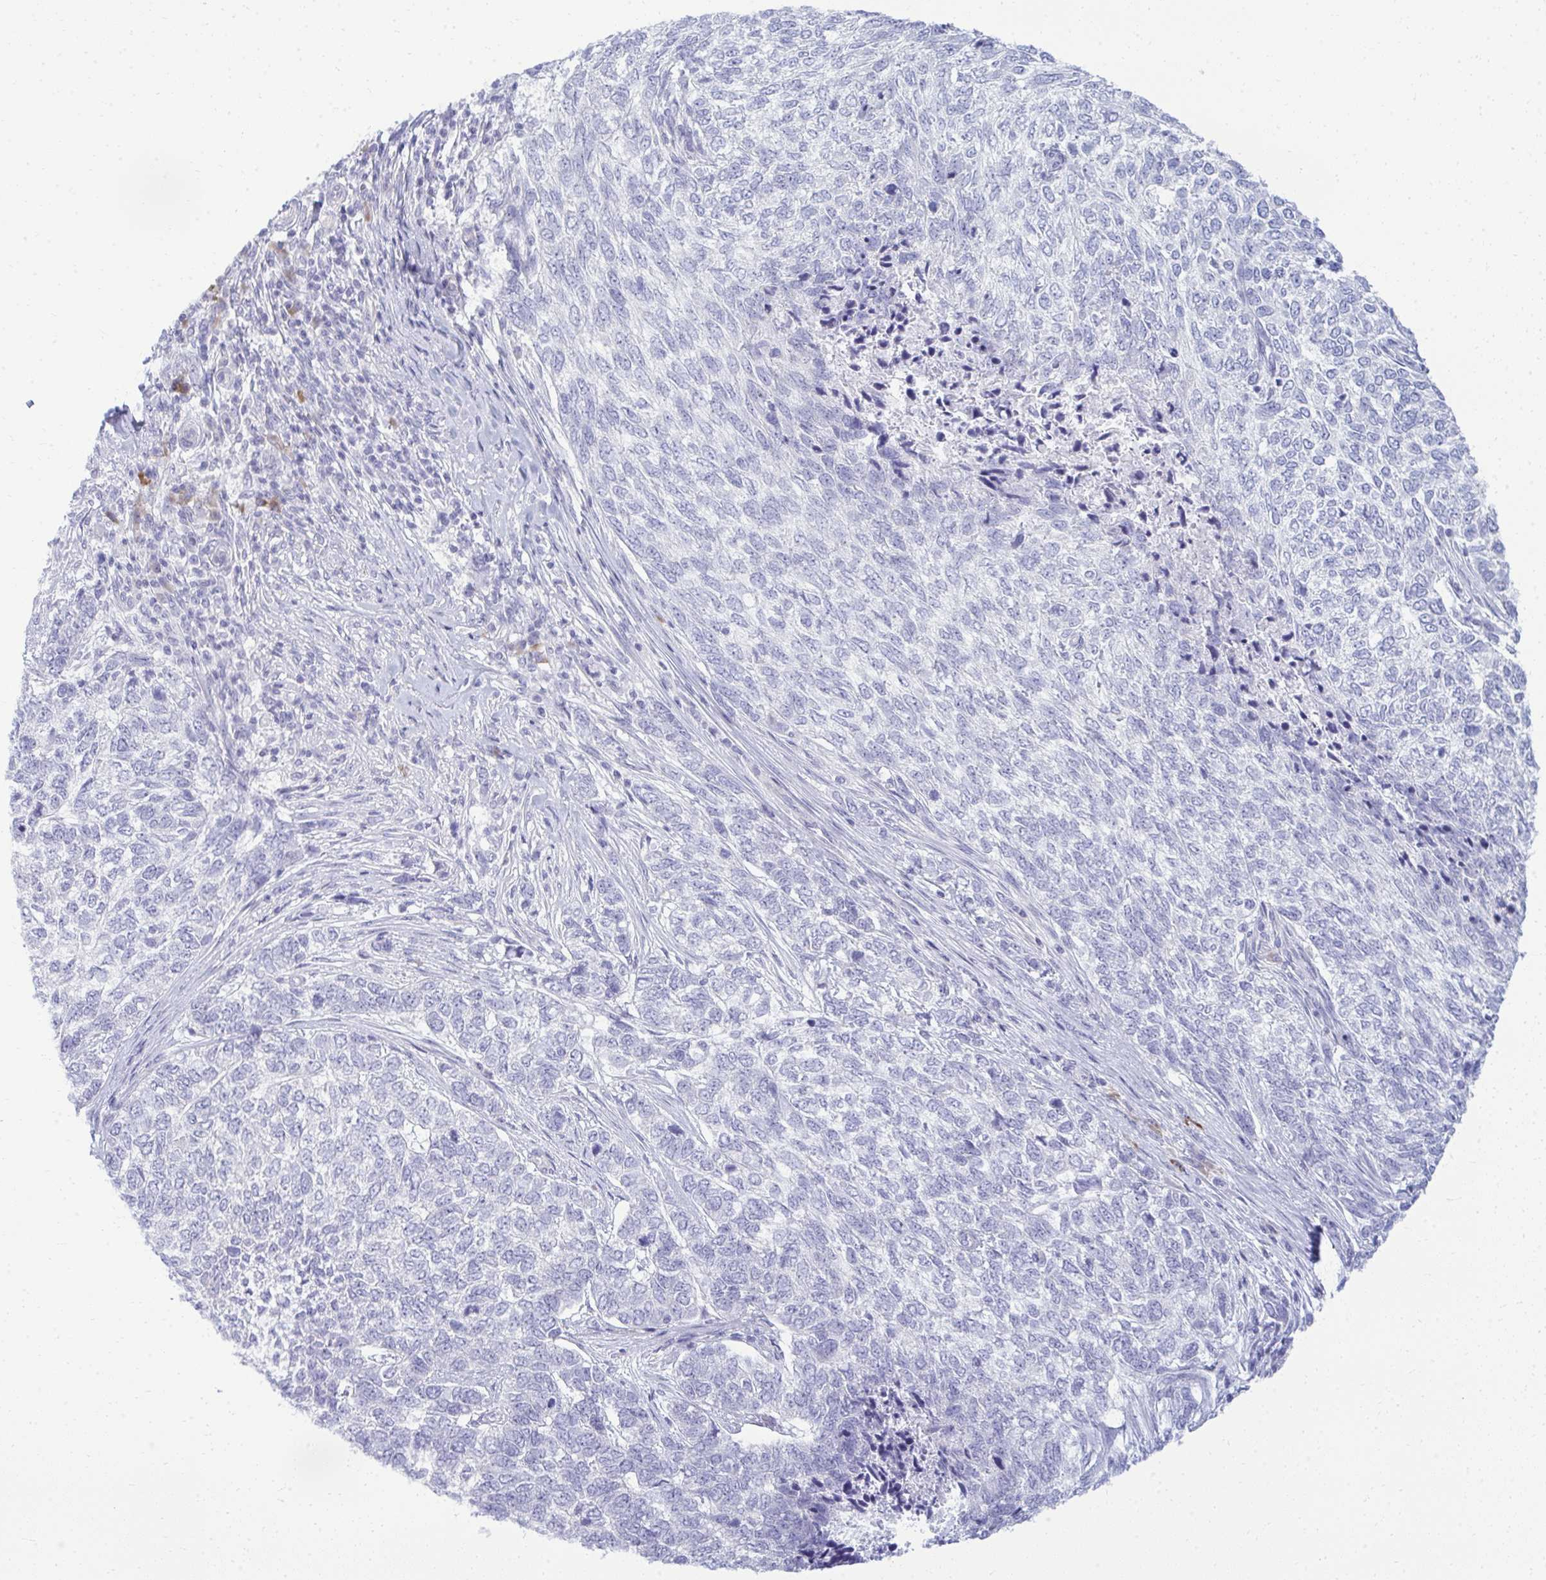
{"staining": {"intensity": "negative", "quantity": "none", "location": "none"}, "tissue": "skin cancer", "cell_type": "Tumor cells", "image_type": "cancer", "snomed": [{"axis": "morphology", "description": "Basal cell carcinoma"}, {"axis": "topography", "description": "Skin"}], "caption": "Skin basal cell carcinoma was stained to show a protein in brown. There is no significant staining in tumor cells. (DAB (3,3'-diaminobenzidine) IHC visualized using brightfield microscopy, high magnification).", "gene": "TSPEAR", "patient": {"sex": "female", "age": 65}}